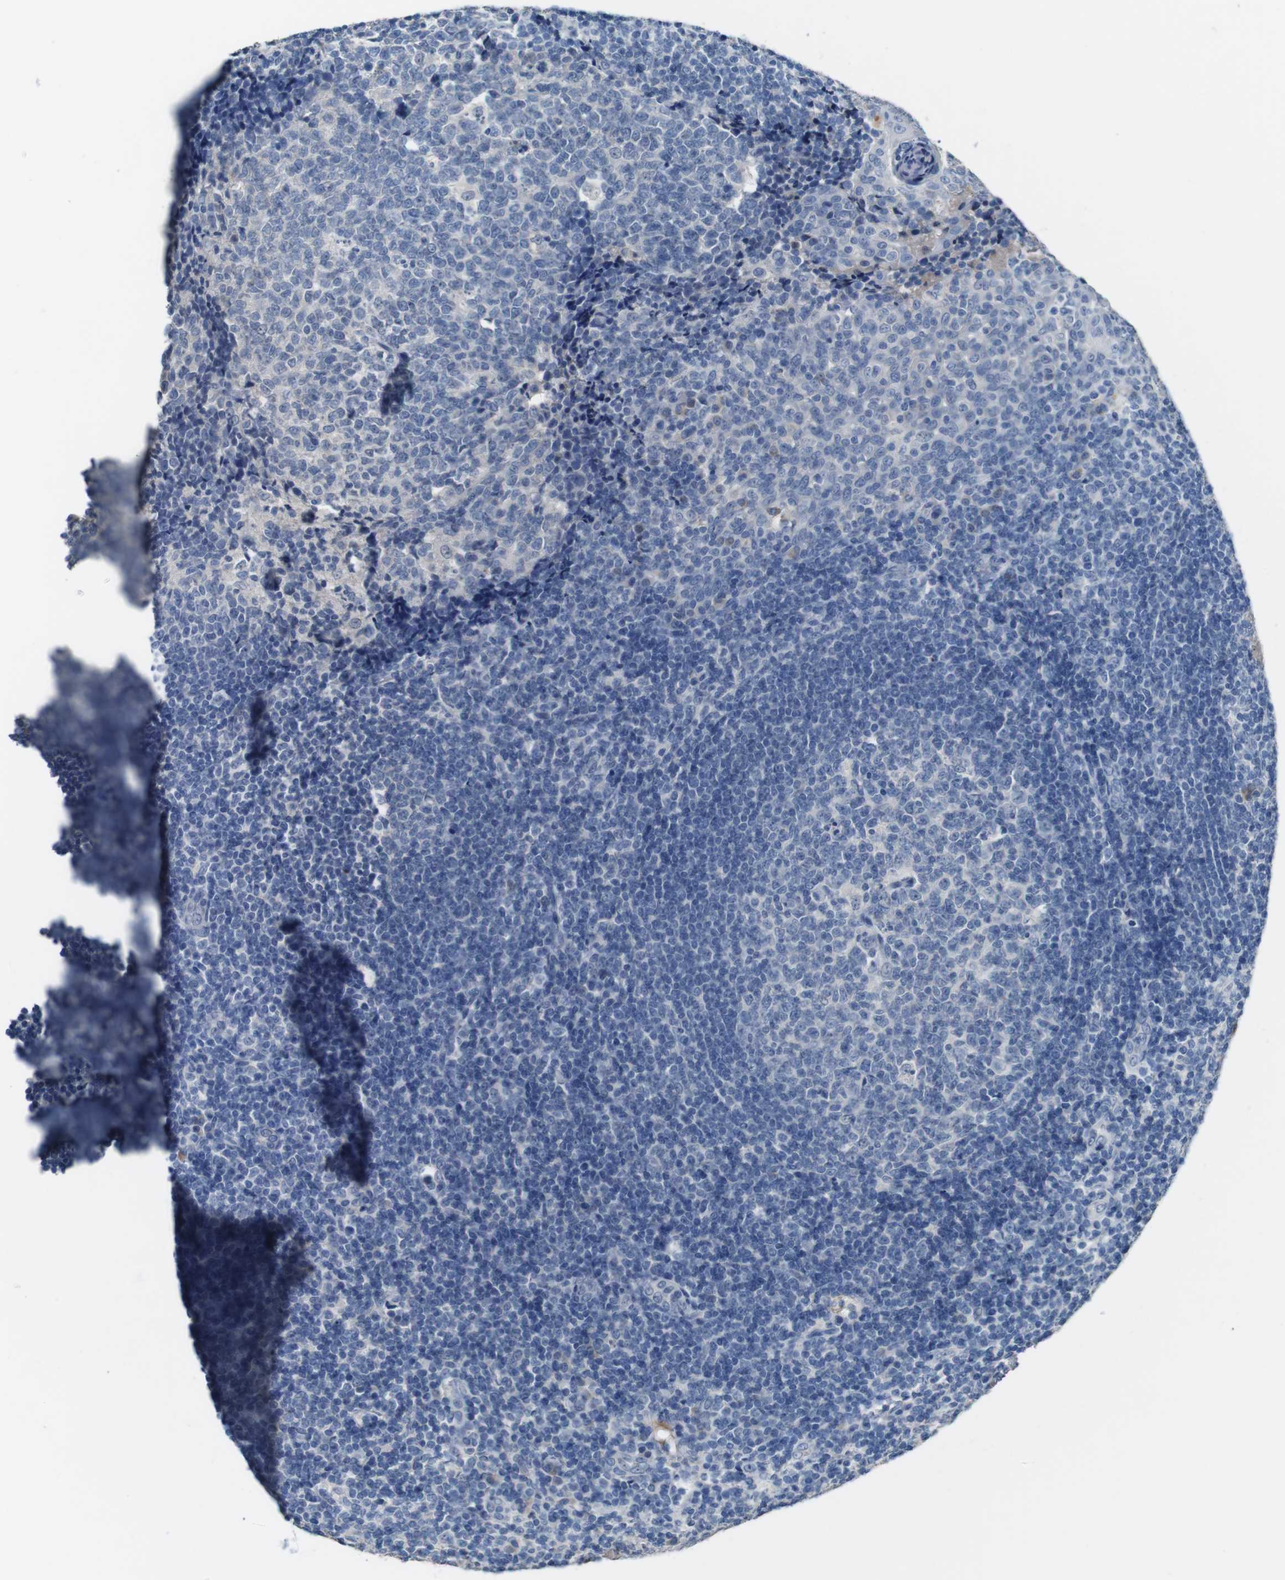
{"staining": {"intensity": "negative", "quantity": "none", "location": "none"}, "tissue": "tonsil", "cell_type": "Germinal center cells", "image_type": "normal", "snomed": [{"axis": "morphology", "description": "Normal tissue, NOS"}, {"axis": "topography", "description": "Tonsil"}], "caption": "Immunohistochemistry (IHC) photomicrograph of benign tonsil: tonsil stained with DAB shows no significant protein positivity in germinal center cells.", "gene": "SLC2A8", "patient": {"sex": "female", "age": 19}}